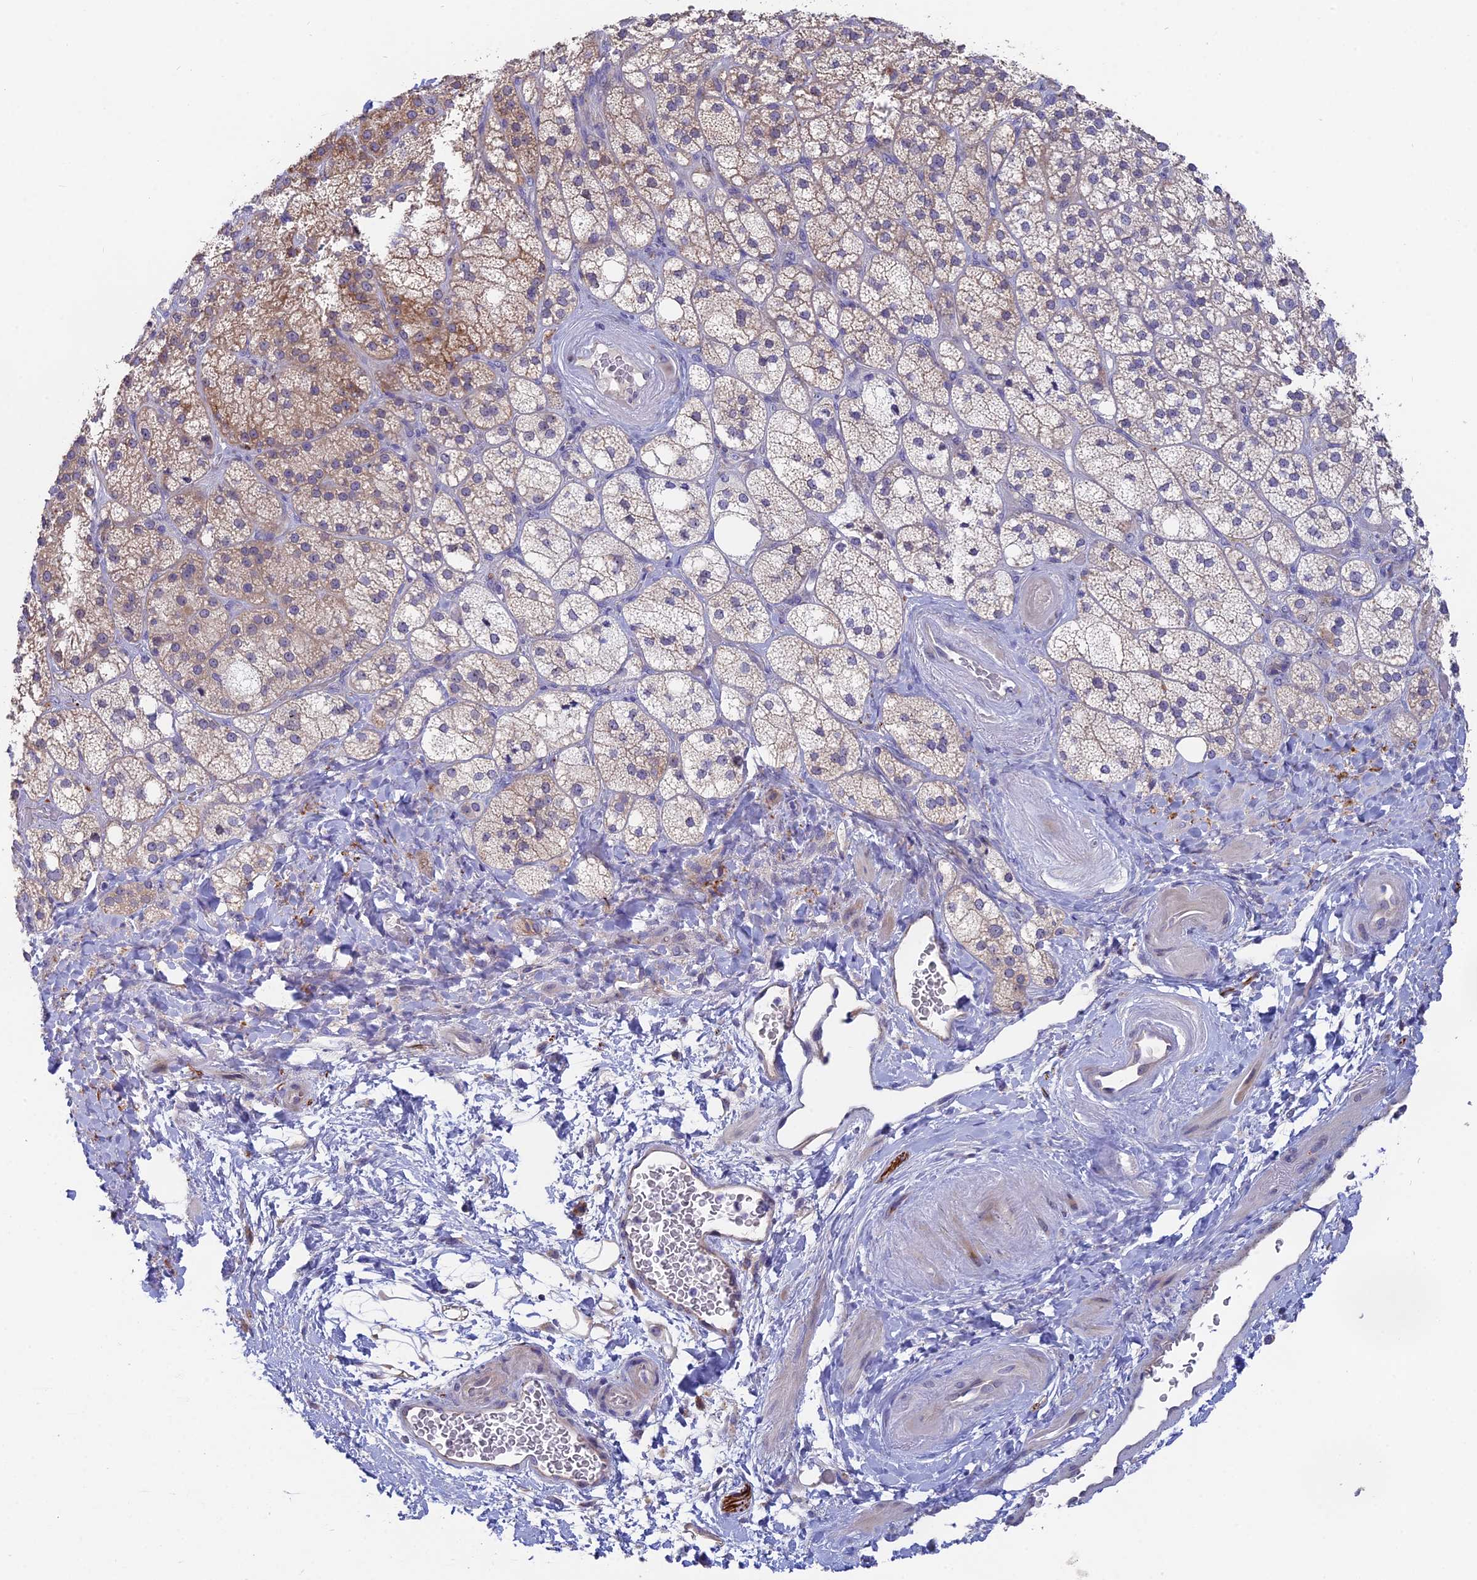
{"staining": {"intensity": "weak", "quantity": "<25%", "location": "cytoplasmic/membranous,nuclear"}, "tissue": "adrenal gland", "cell_type": "Glandular cells", "image_type": "normal", "snomed": [{"axis": "morphology", "description": "Normal tissue, NOS"}, {"axis": "topography", "description": "Adrenal gland"}], "caption": "Histopathology image shows no significant protein expression in glandular cells of normal adrenal gland. Brightfield microscopy of immunohistochemistry (IHC) stained with DAB (3,3'-diaminobenzidine) (brown) and hematoxylin (blue), captured at high magnification.", "gene": "TENT4B", "patient": {"sex": "male", "age": 61}}